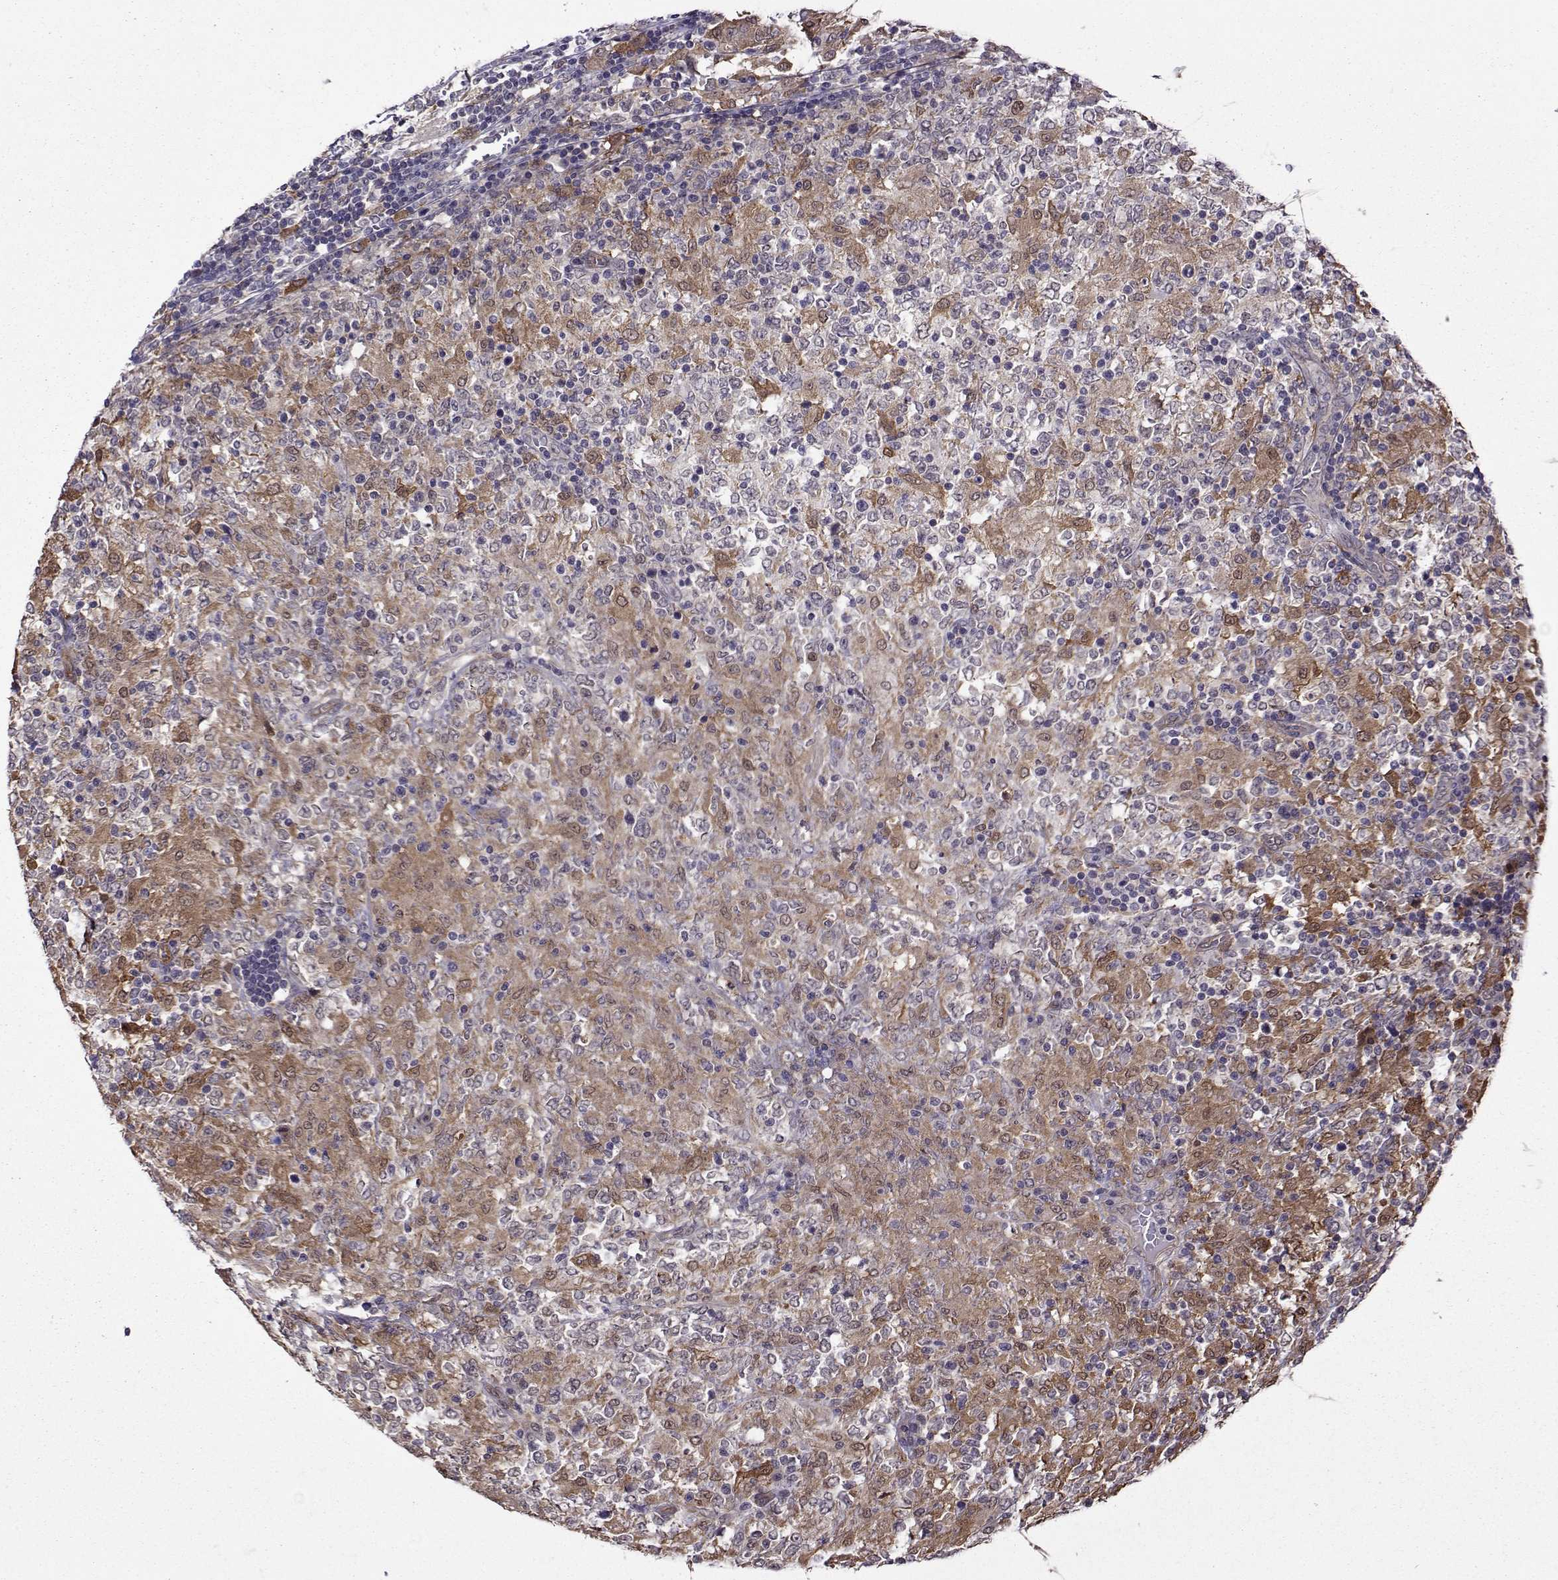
{"staining": {"intensity": "moderate", "quantity": "25%-75%", "location": "cytoplasmic/membranous"}, "tissue": "lymphoma", "cell_type": "Tumor cells", "image_type": "cancer", "snomed": [{"axis": "morphology", "description": "Malignant lymphoma, non-Hodgkin's type, High grade"}, {"axis": "topography", "description": "Lymph node"}], "caption": "High-magnification brightfield microscopy of high-grade malignant lymphoma, non-Hodgkin's type stained with DAB (3,3'-diaminobenzidine) (brown) and counterstained with hematoxylin (blue). tumor cells exhibit moderate cytoplasmic/membranous staining is appreciated in approximately25%-75% of cells.", "gene": "DDX20", "patient": {"sex": "female", "age": 84}}